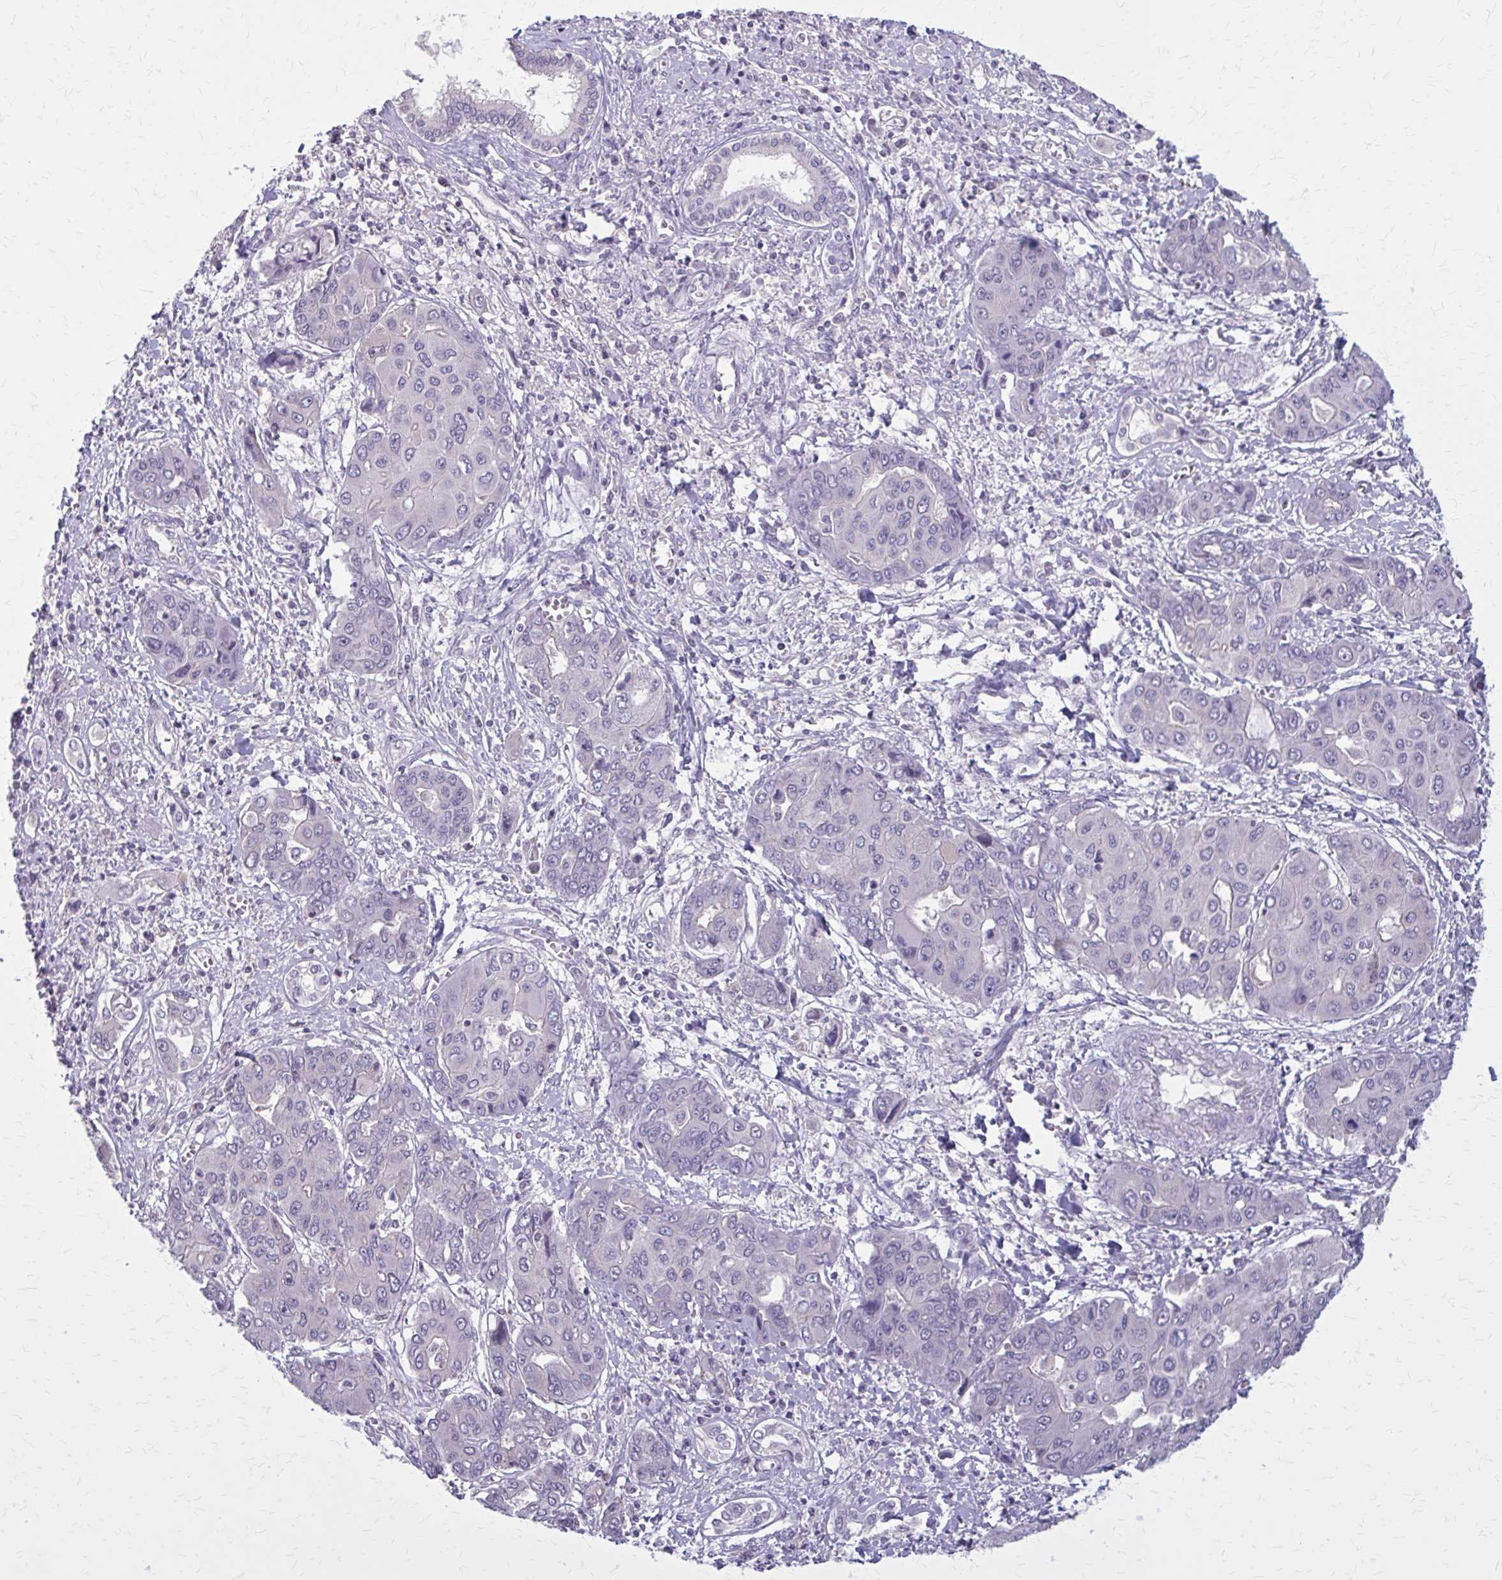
{"staining": {"intensity": "negative", "quantity": "none", "location": "none"}, "tissue": "liver cancer", "cell_type": "Tumor cells", "image_type": "cancer", "snomed": [{"axis": "morphology", "description": "Cholangiocarcinoma"}, {"axis": "topography", "description": "Liver"}], "caption": "An IHC image of liver cancer is shown. There is no staining in tumor cells of liver cancer.", "gene": "OR4A47", "patient": {"sex": "male", "age": 67}}